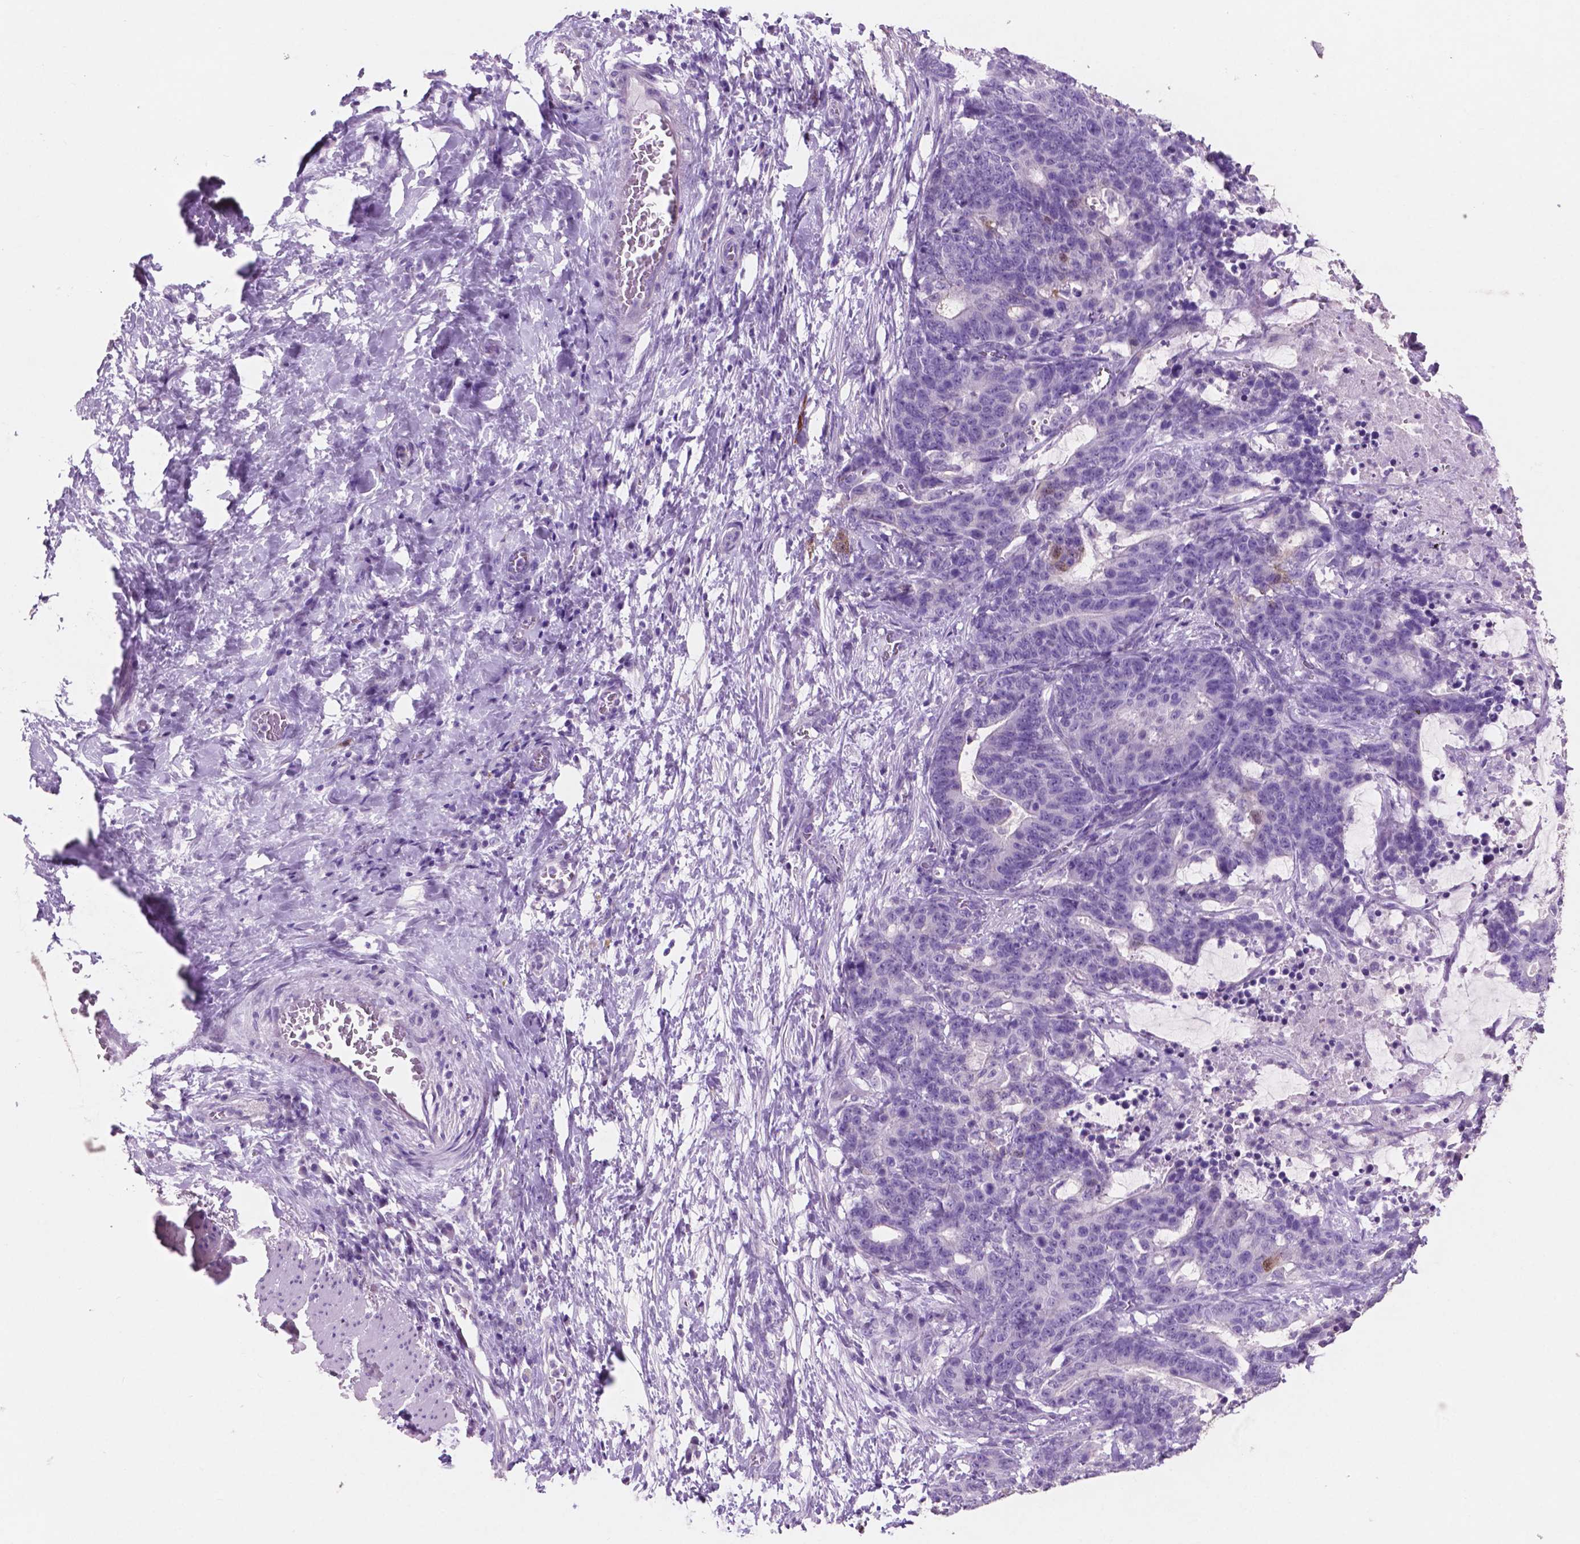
{"staining": {"intensity": "negative", "quantity": "none", "location": "none"}, "tissue": "stomach cancer", "cell_type": "Tumor cells", "image_type": "cancer", "snomed": [{"axis": "morphology", "description": "Normal tissue, NOS"}, {"axis": "morphology", "description": "Adenocarcinoma, NOS"}, {"axis": "topography", "description": "Stomach"}], "caption": "Immunohistochemistry (IHC) micrograph of human stomach cancer (adenocarcinoma) stained for a protein (brown), which exhibits no expression in tumor cells.", "gene": "IDO1", "patient": {"sex": "female", "age": 64}}